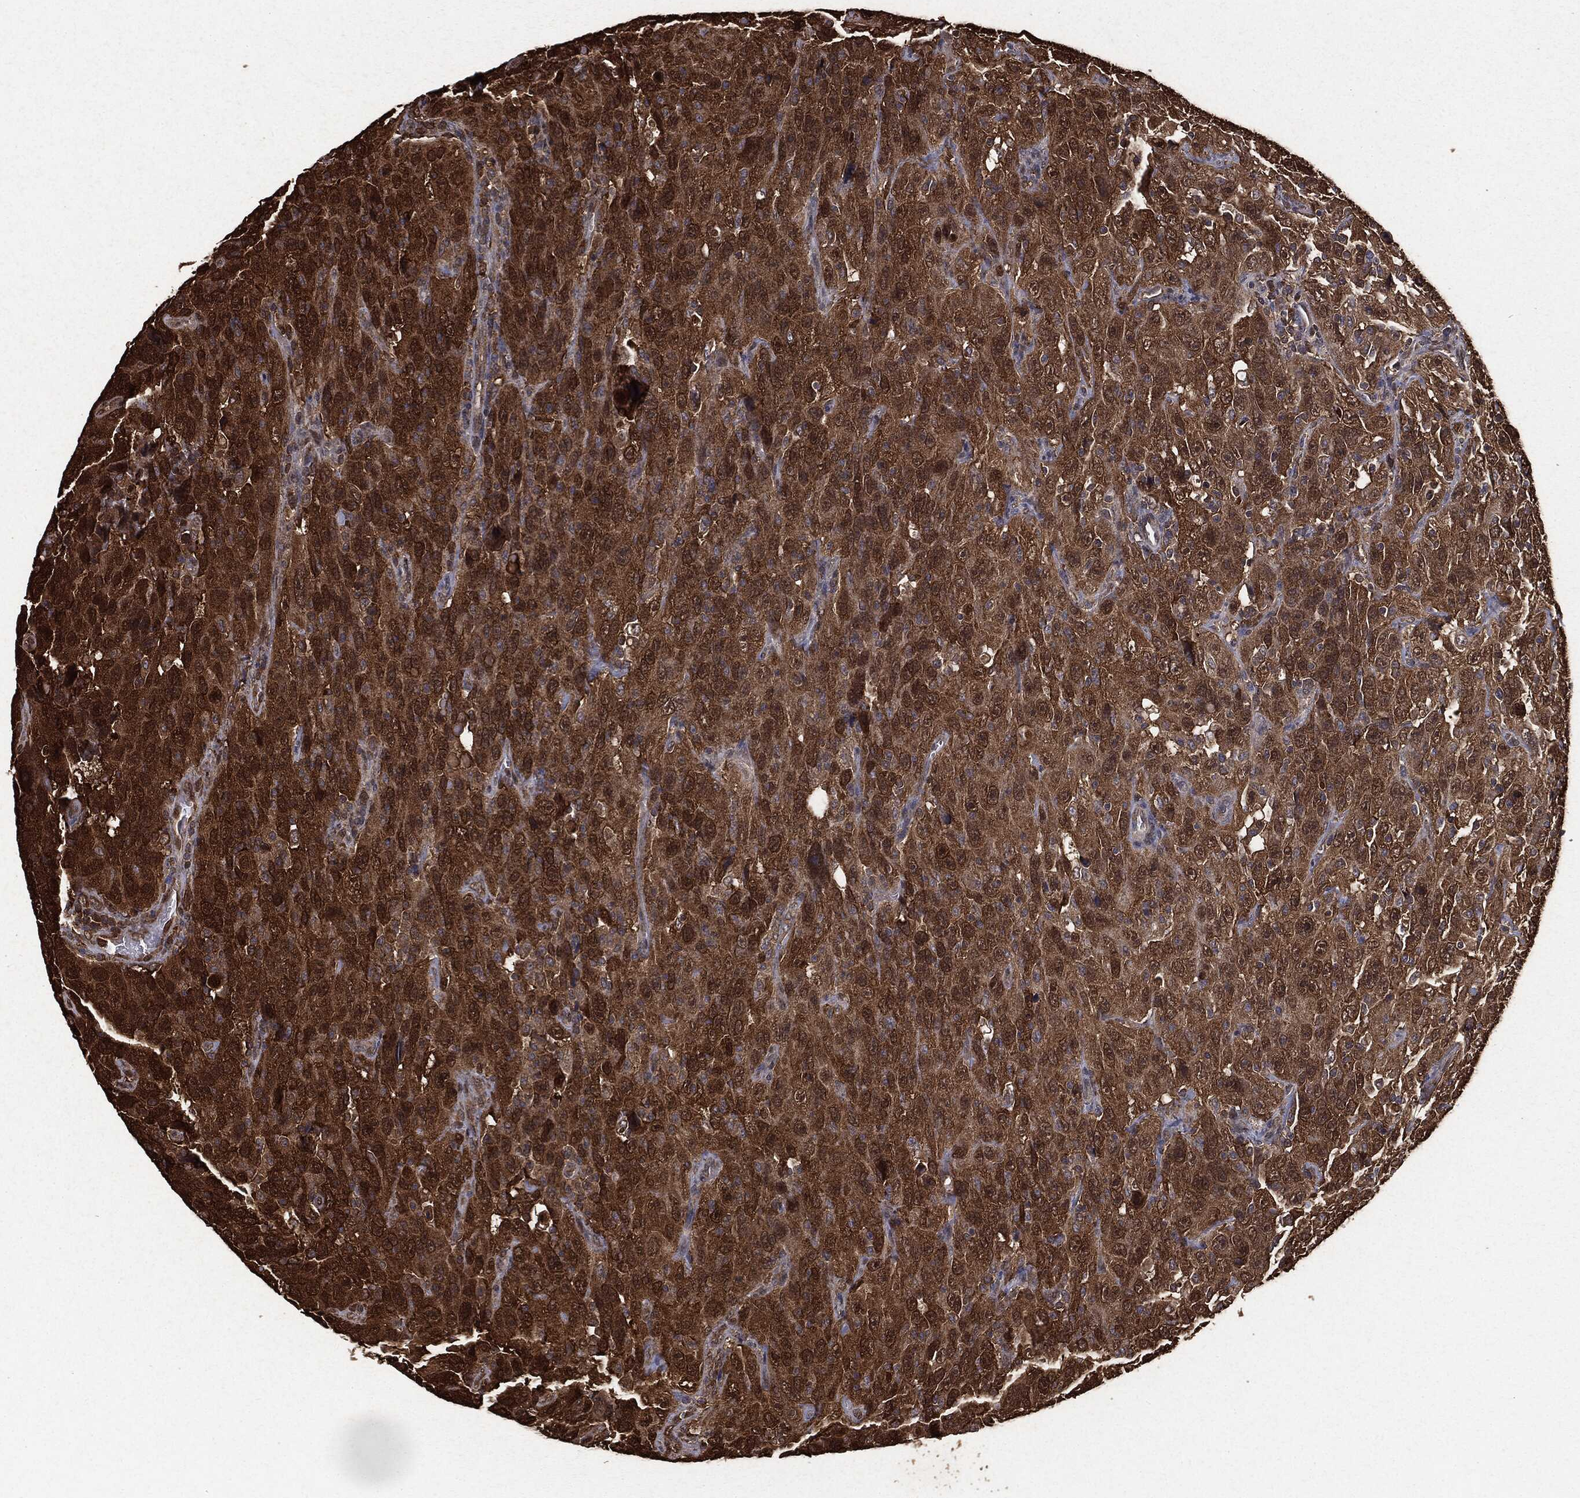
{"staining": {"intensity": "strong", "quantity": ">75%", "location": "cytoplasmic/membranous"}, "tissue": "urothelial cancer", "cell_type": "Tumor cells", "image_type": "cancer", "snomed": [{"axis": "morphology", "description": "Urothelial carcinoma, NOS"}, {"axis": "morphology", "description": "Urothelial carcinoma, High grade"}, {"axis": "topography", "description": "Urinary bladder"}], "caption": "This is a photomicrograph of IHC staining of urothelial carcinoma (high-grade), which shows strong positivity in the cytoplasmic/membranous of tumor cells.", "gene": "NME1", "patient": {"sex": "female", "age": 73}}